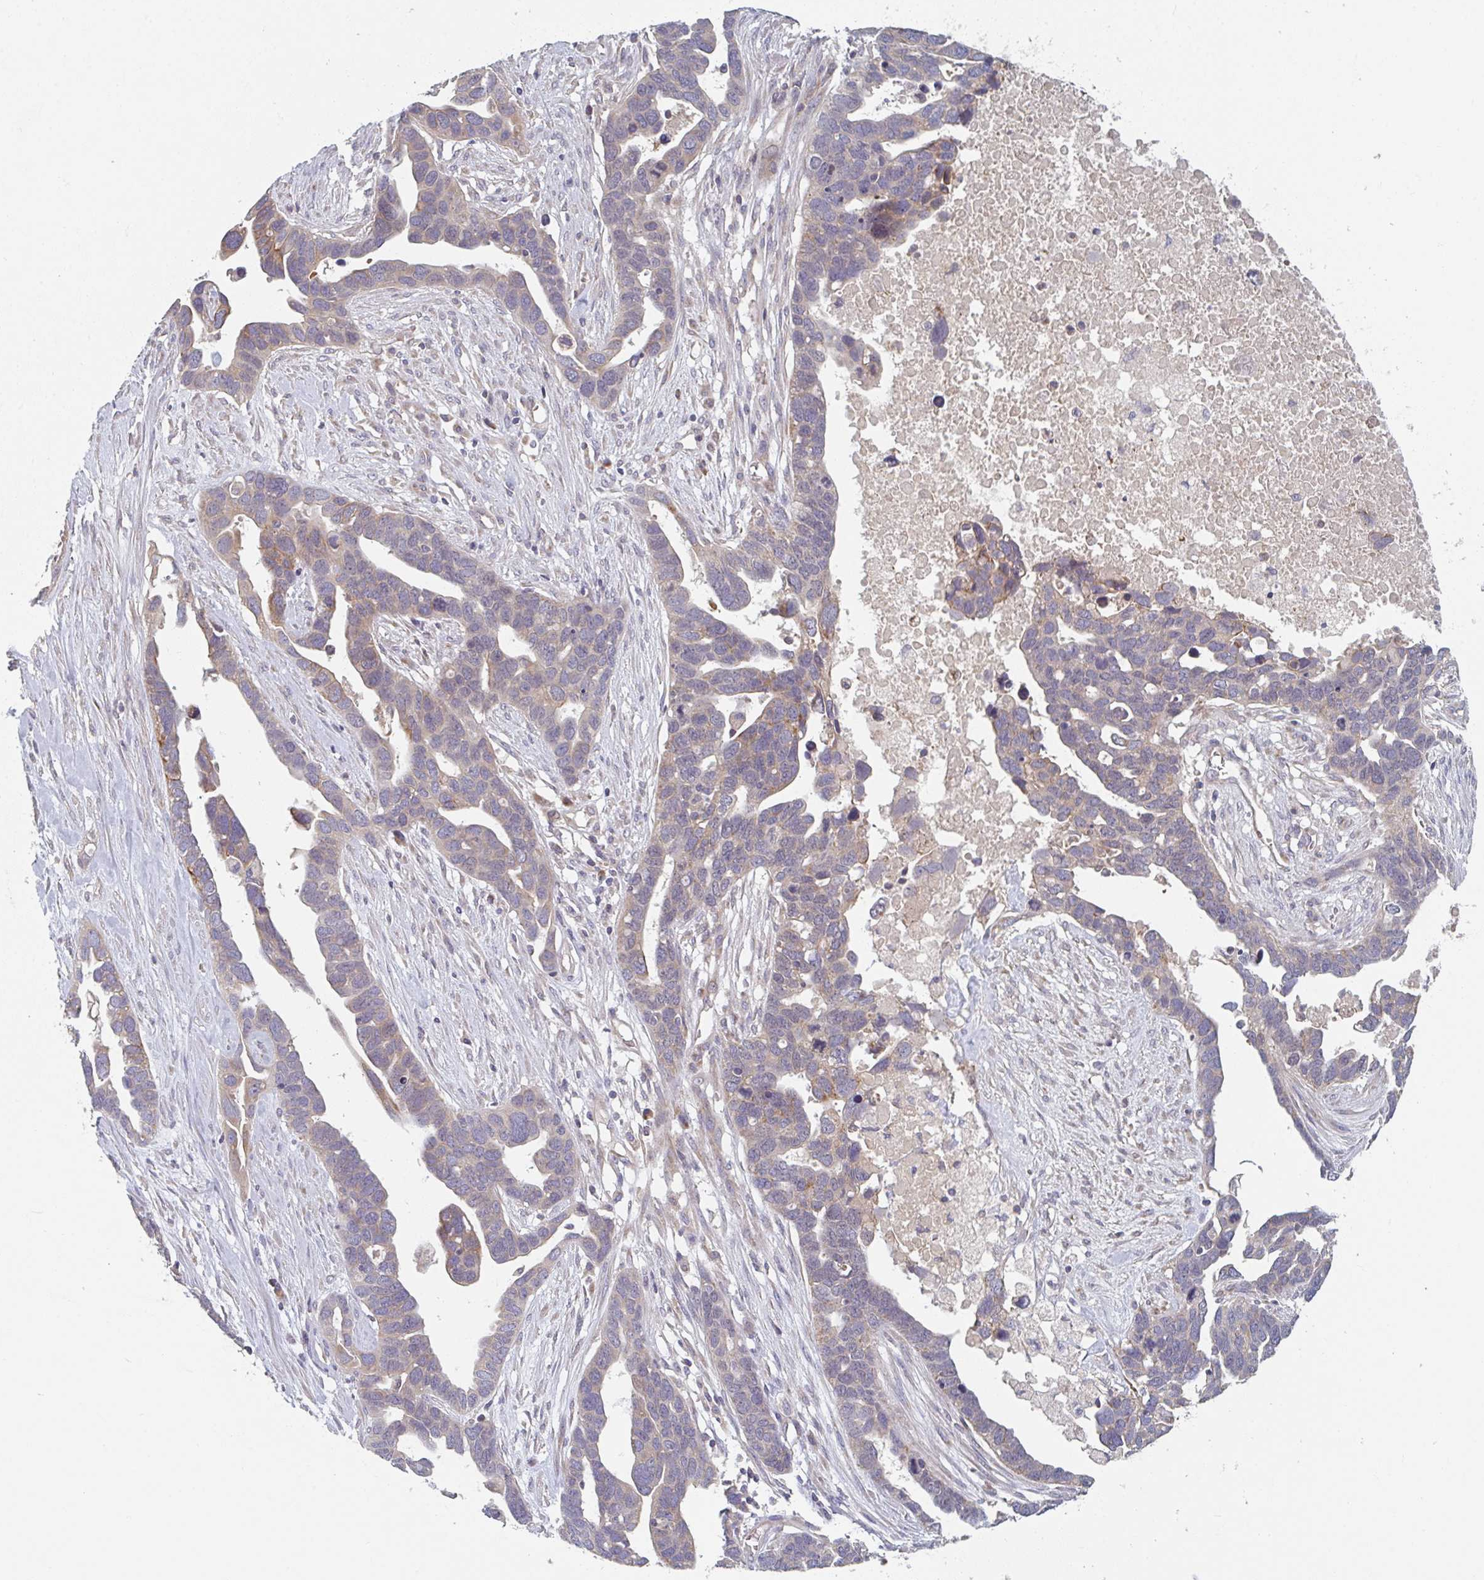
{"staining": {"intensity": "moderate", "quantity": "<25%", "location": "cytoplasmic/membranous"}, "tissue": "ovarian cancer", "cell_type": "Tumor cells", "image_type": "cancer", "snomed": [{"axis": "morphology", "description": "Cystadenocarcinoma, serous, NOS"}, {"axis": "topography", "description": "Ovary"}], "caption": "This is an image of immunohistochemistry staining of ovarian cancer, which shows moderate staining in the cytoplasmic/membranous of tumor cells.", "gene": "ELOVL1", "patient": {"sex": "female", "age": 54}}